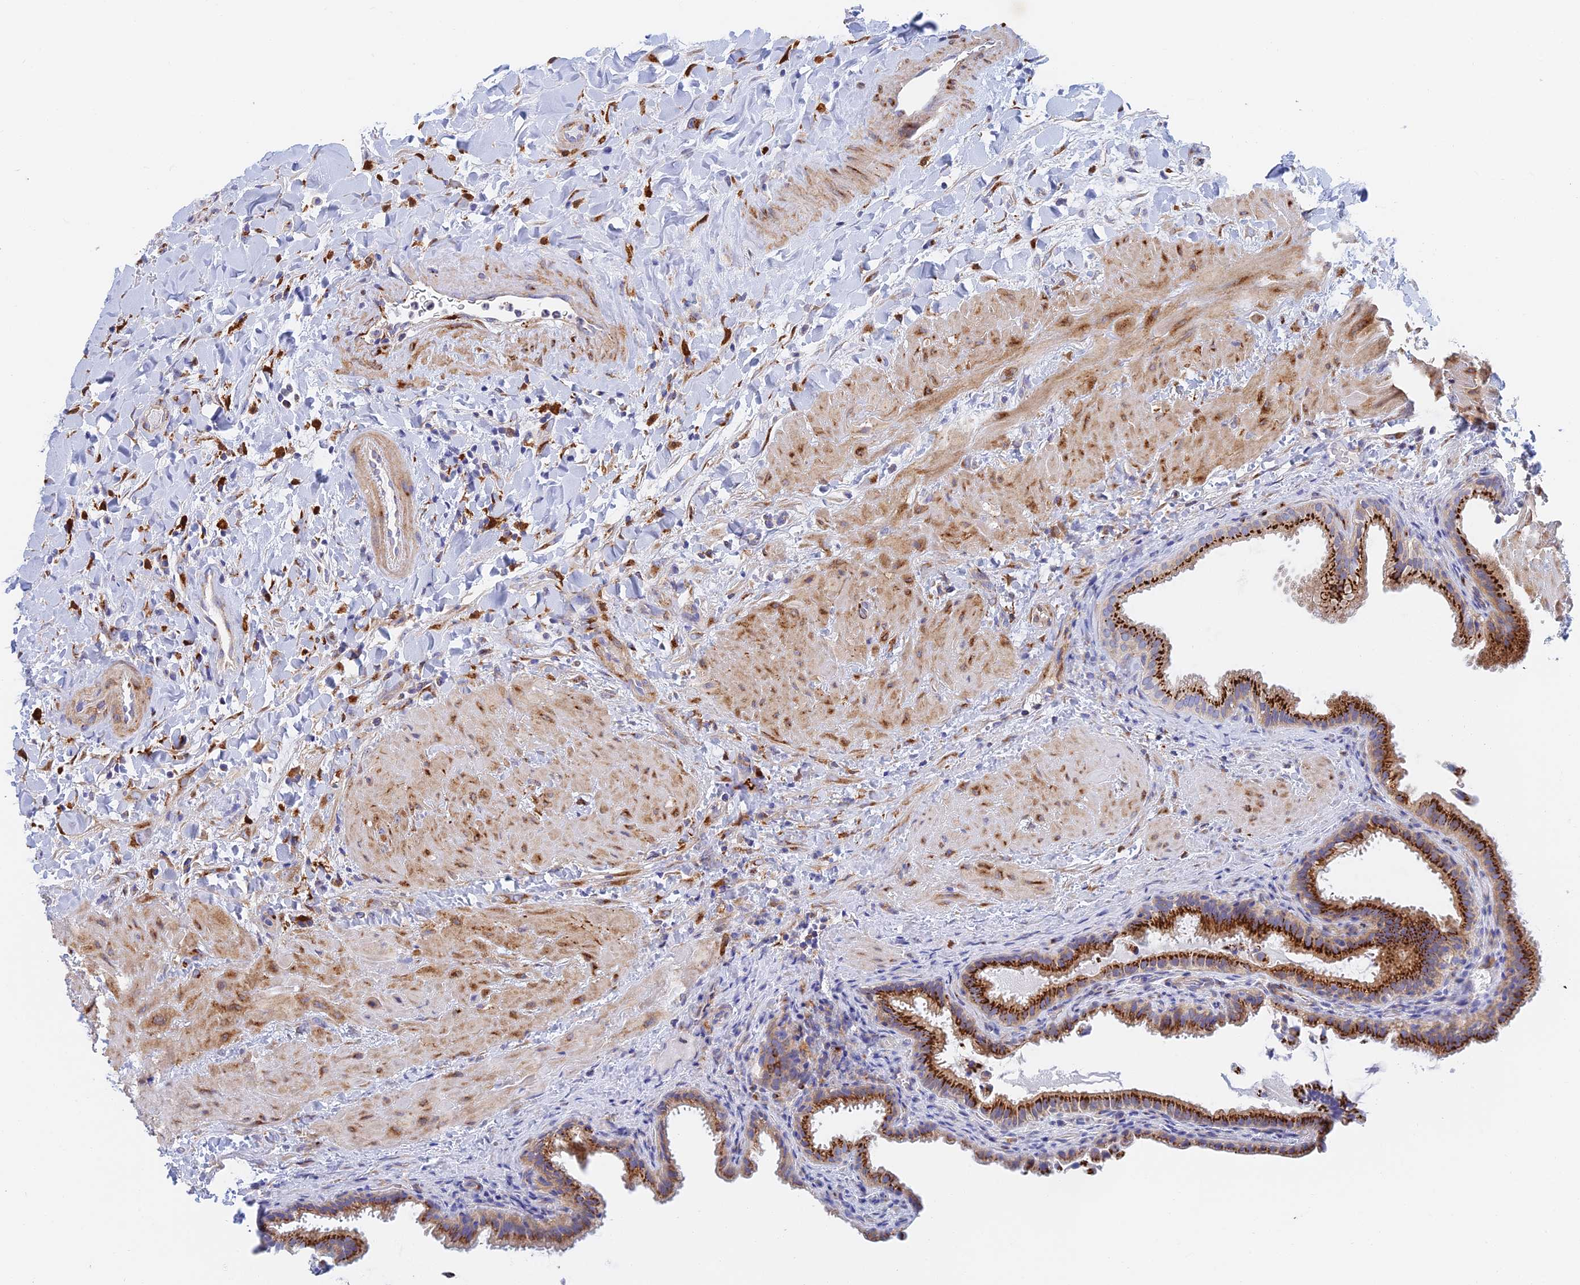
{"staining": {"intensity": "strong", "quantity": ">75%", "location": "cytoplasmic/membranous"}, "tissue": "gallbladder", "cell_type": "Glandular cells", "image_type": "normal", "snomed": [{"axis": "morphology", "description": "Normal tissue, NOS"}, {"axis": "topography", "description": "Gallbladder"}], "caption": "High-magnification brightfield microscopy of normal gallbladder stained with DAB (brown) and counterstained with hematoxylin (blue). glandular cells exhibit strong cytoplasmic/membranous positivity is identified in about>75% of cells.", "gene": "SLC24A3", "patient": {"sex": "male", "age": 24}}